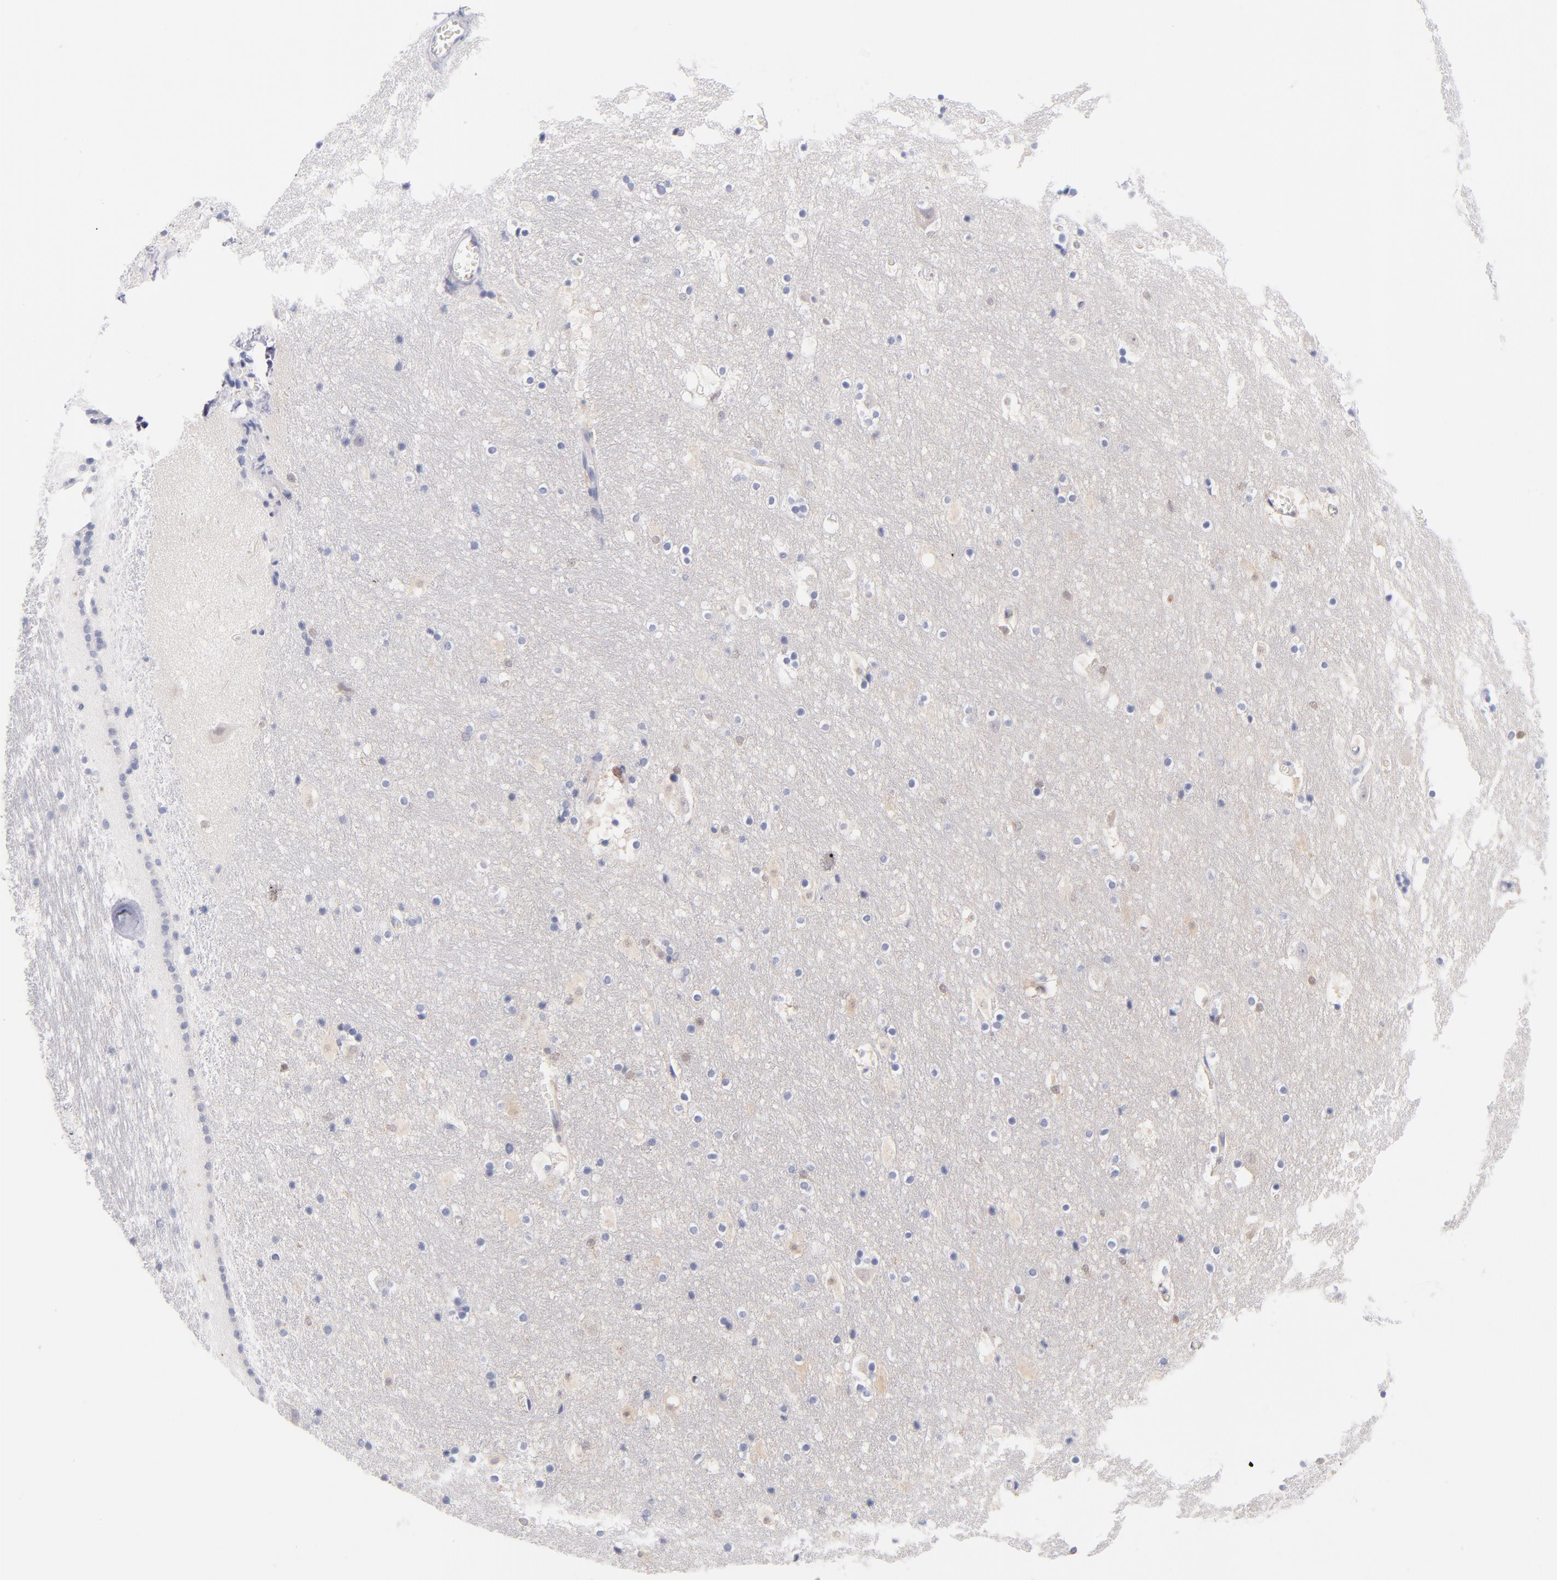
{"staining": {"intensity": "negative", "quantity": "none", "location": "none"}, "tissue": "hippocampus", "cell_type": "Glial cells", "image_type": "normal", "snomed": [{"axis": "morphology", "description": "Normal tissue, NOS"}, {"axis": "topography", "description": "Hippocampus"}], "caption": "IHC of normal human hippocampus reveals no positivity in glial cells. (DAB immunohistochemistry with hematoxylin counter stain).", "gene": "BID", "patient": {"sex": "male", "age": 45}}